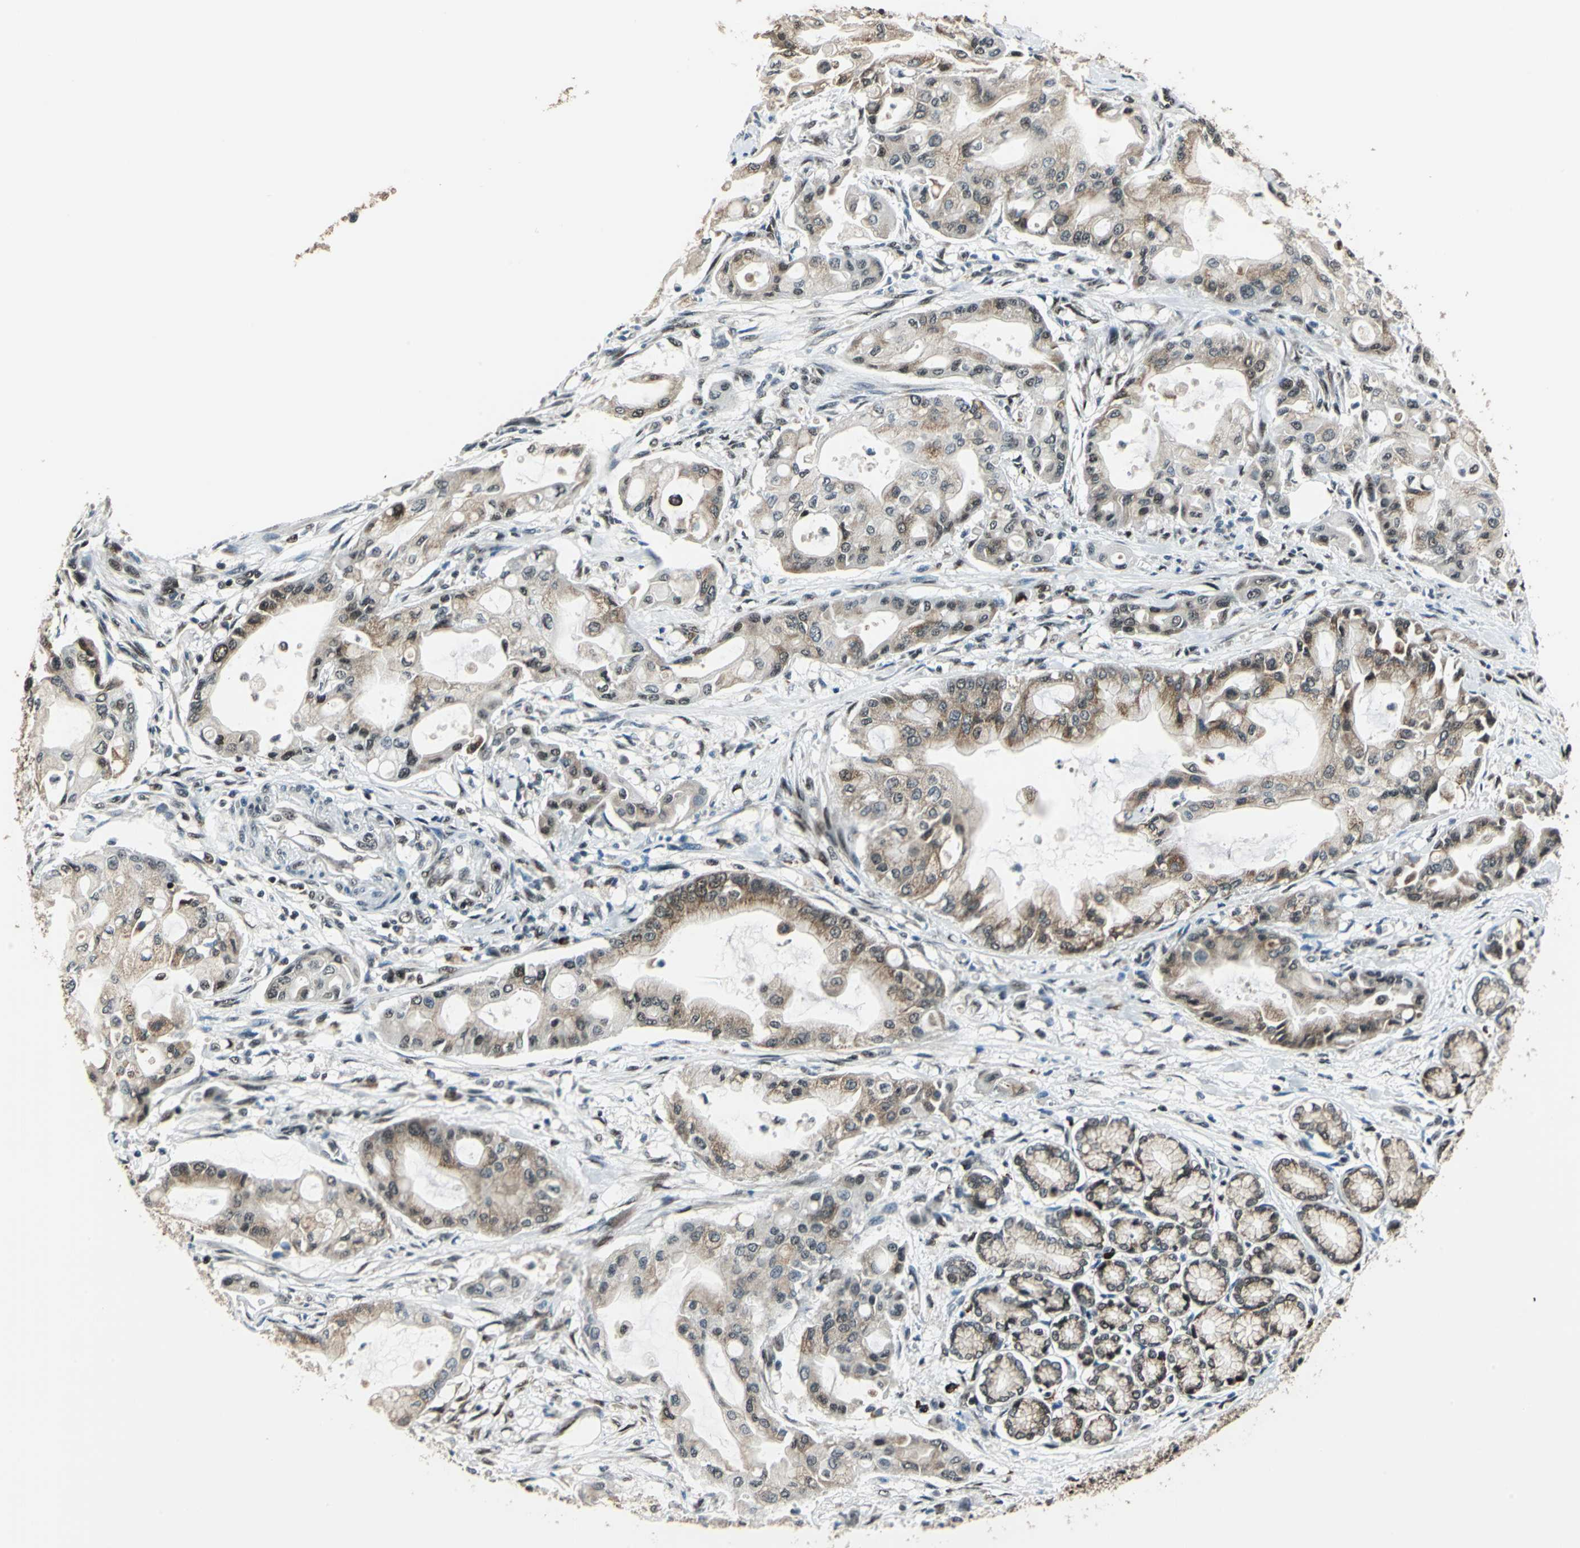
{"staining": {"intensity": "weak", "quantity": "25%-75%", "location": "cytoplasmic/membranous"}, "tissue": "pancreatic cancer", "cell_type": "Tumor cells", "image_type": "cancer", "snomed": [{"axis": "morphology", "description": "Adenocarcinoma, NOS"}, {"axis": "morphology", "description": "Adenocarcinoma, metastatic, NOS"}, {"axis": "topography", "description": "Lymph node"}, {"axis": "topography", "description": "Pancreas"}, {"axis": "topography", "description": "Duodenum"}], "caption": "Brown immunohistochemical staining in pancreatic cancer displays weak cytoplasmic/membranous expression in approximately 25%-75% of tumor cells. (brown staining indicates protein expression, while blue staining denotes nuclei).", "gene": "BCLAF1", "patient": {"sex": "female", "age": 64}}